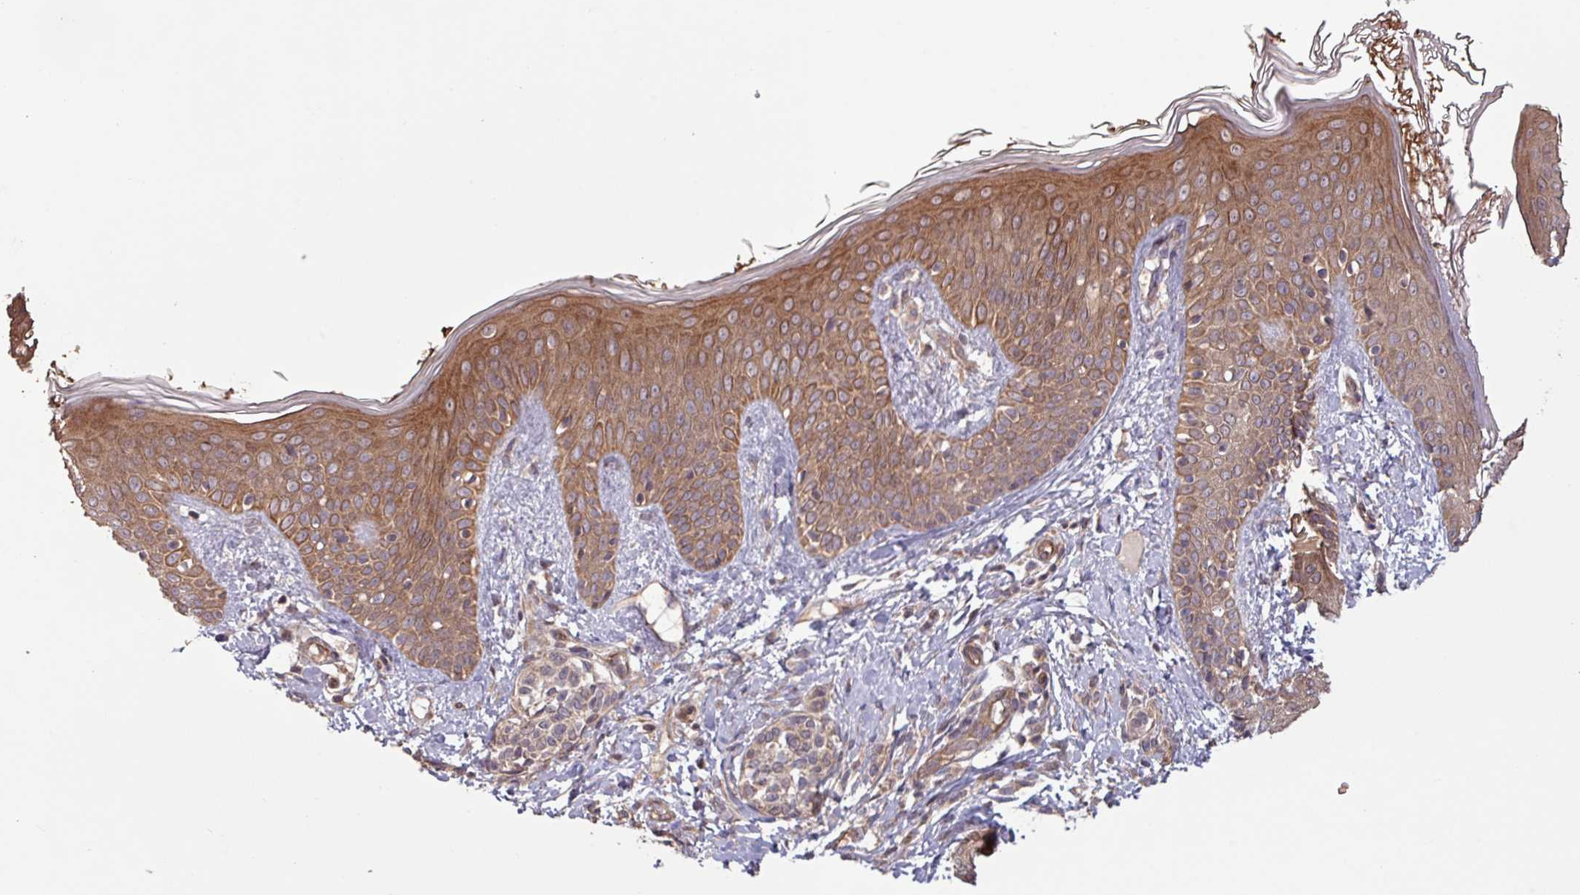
{"staining": {"intensity": "moderate", "quantity": ">75%", "location": "cytoplasmic/membranous"}, "tissue": "skin", "cell_type": "Fibroblasts", "image_type": "normal", "snomed": [{"axis": "morphology", "description": "Normal tissue, NOS"}, {"axis": "topography", "description": "Skin"}], "caption": "Immunohistochemical staining of normal skin displays medium levels of moderate cytoplasmic/membranous staining in about >75% of fibroblasts.", "gene": "TRABD2A", "patient": {"sex": "male", "age": 16}}